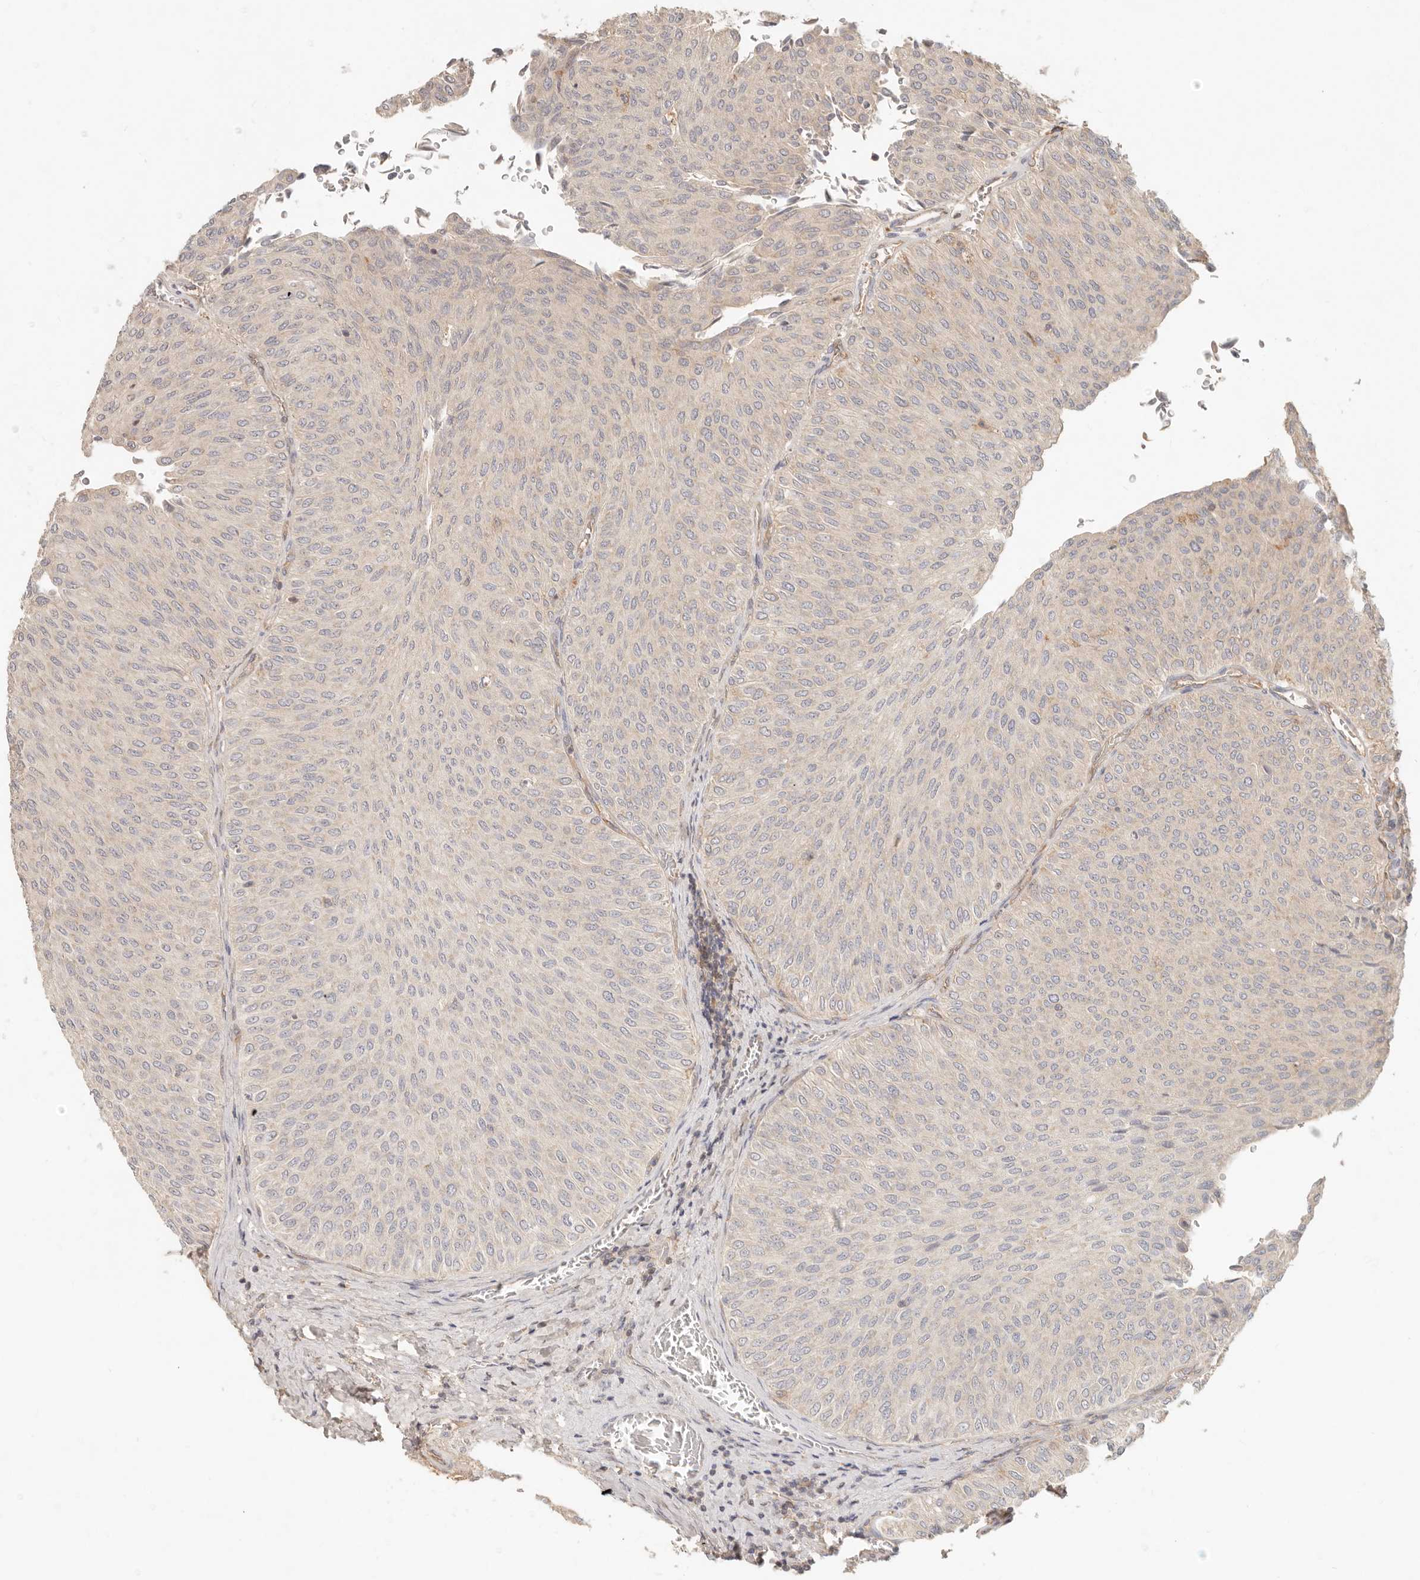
{"staining": {"intensity": "negative", "quantity": "none", "location": "none"}, "tissue": "urothelial cancer", "cell_type": "Tumor cells", "image_type": "cancer", "snomed": [{"axis": "morphology", "description": "Urothelial carcinoma, Low grade"}, {"axis": "topography", "description": "Urinary bladder"}], "caption": "Tumor cells are negative for protein expression in human urothelial cancer.", "gene": "NECAP2", "patient": {"sex": "male", "age": 78}}